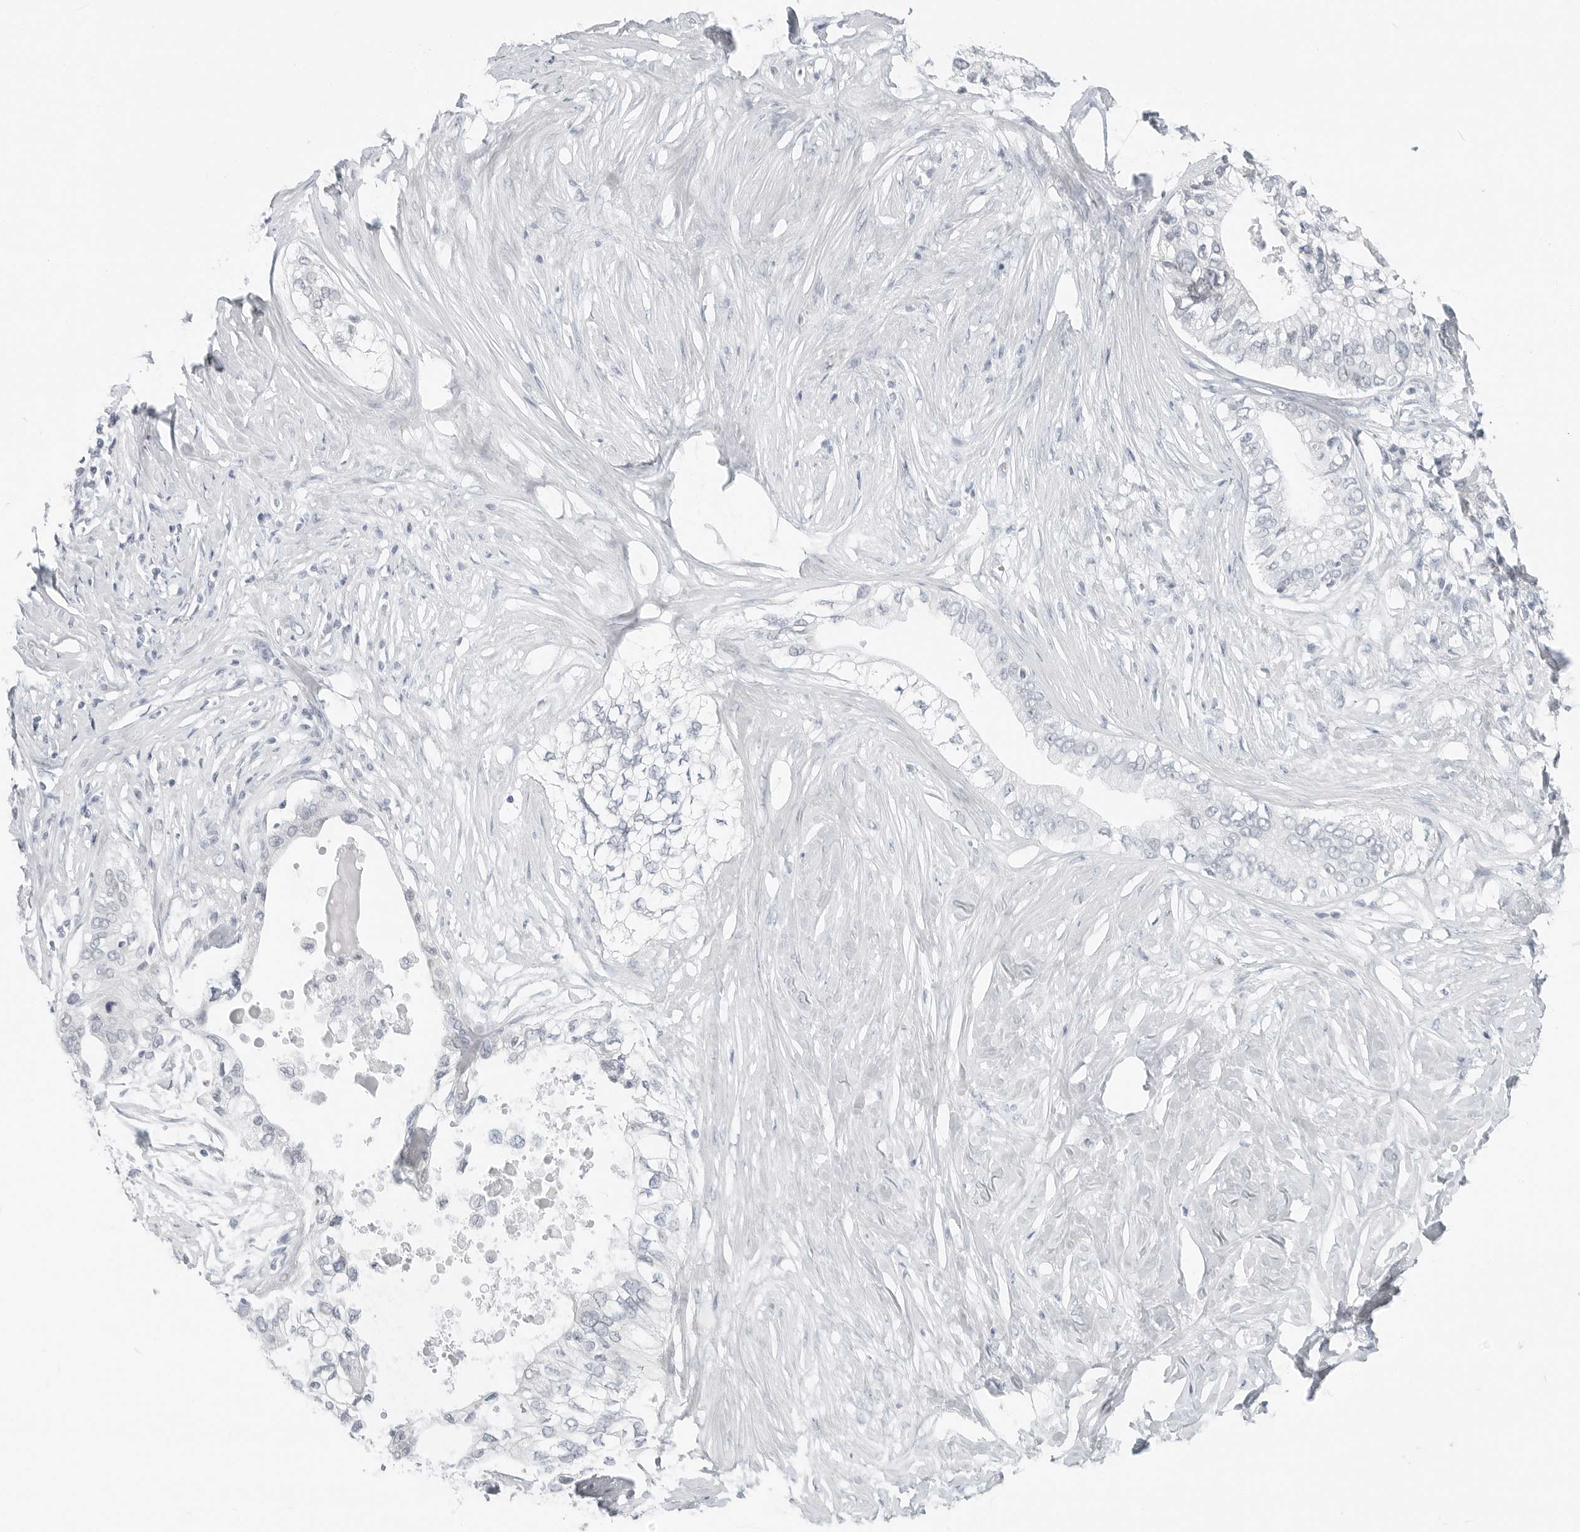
{"staining": {"intensity": "negative", "quantity": "none", "location": "none"}, "tissue": "pancreatic cancer", "cell_type": "Tumor cells", "image_type": "cancer", "snomed": [{"axis": "morphology", "description": "Normal tissue, NOS"}, {"axis": "morphology", "description": "Adenocarcinoma, NOS"}, {"axis": "topography", "description": "Pancreas"}, {"axis": "topography", "description": "Peripheral nerve tissue"}], "caption": "Tumor cells are negative for brown protein staining in pancreatic cancer. (DAB IHC, high magnification).", "gene": "XIRP1", "patient": {"sex": "male", "age": 59}}